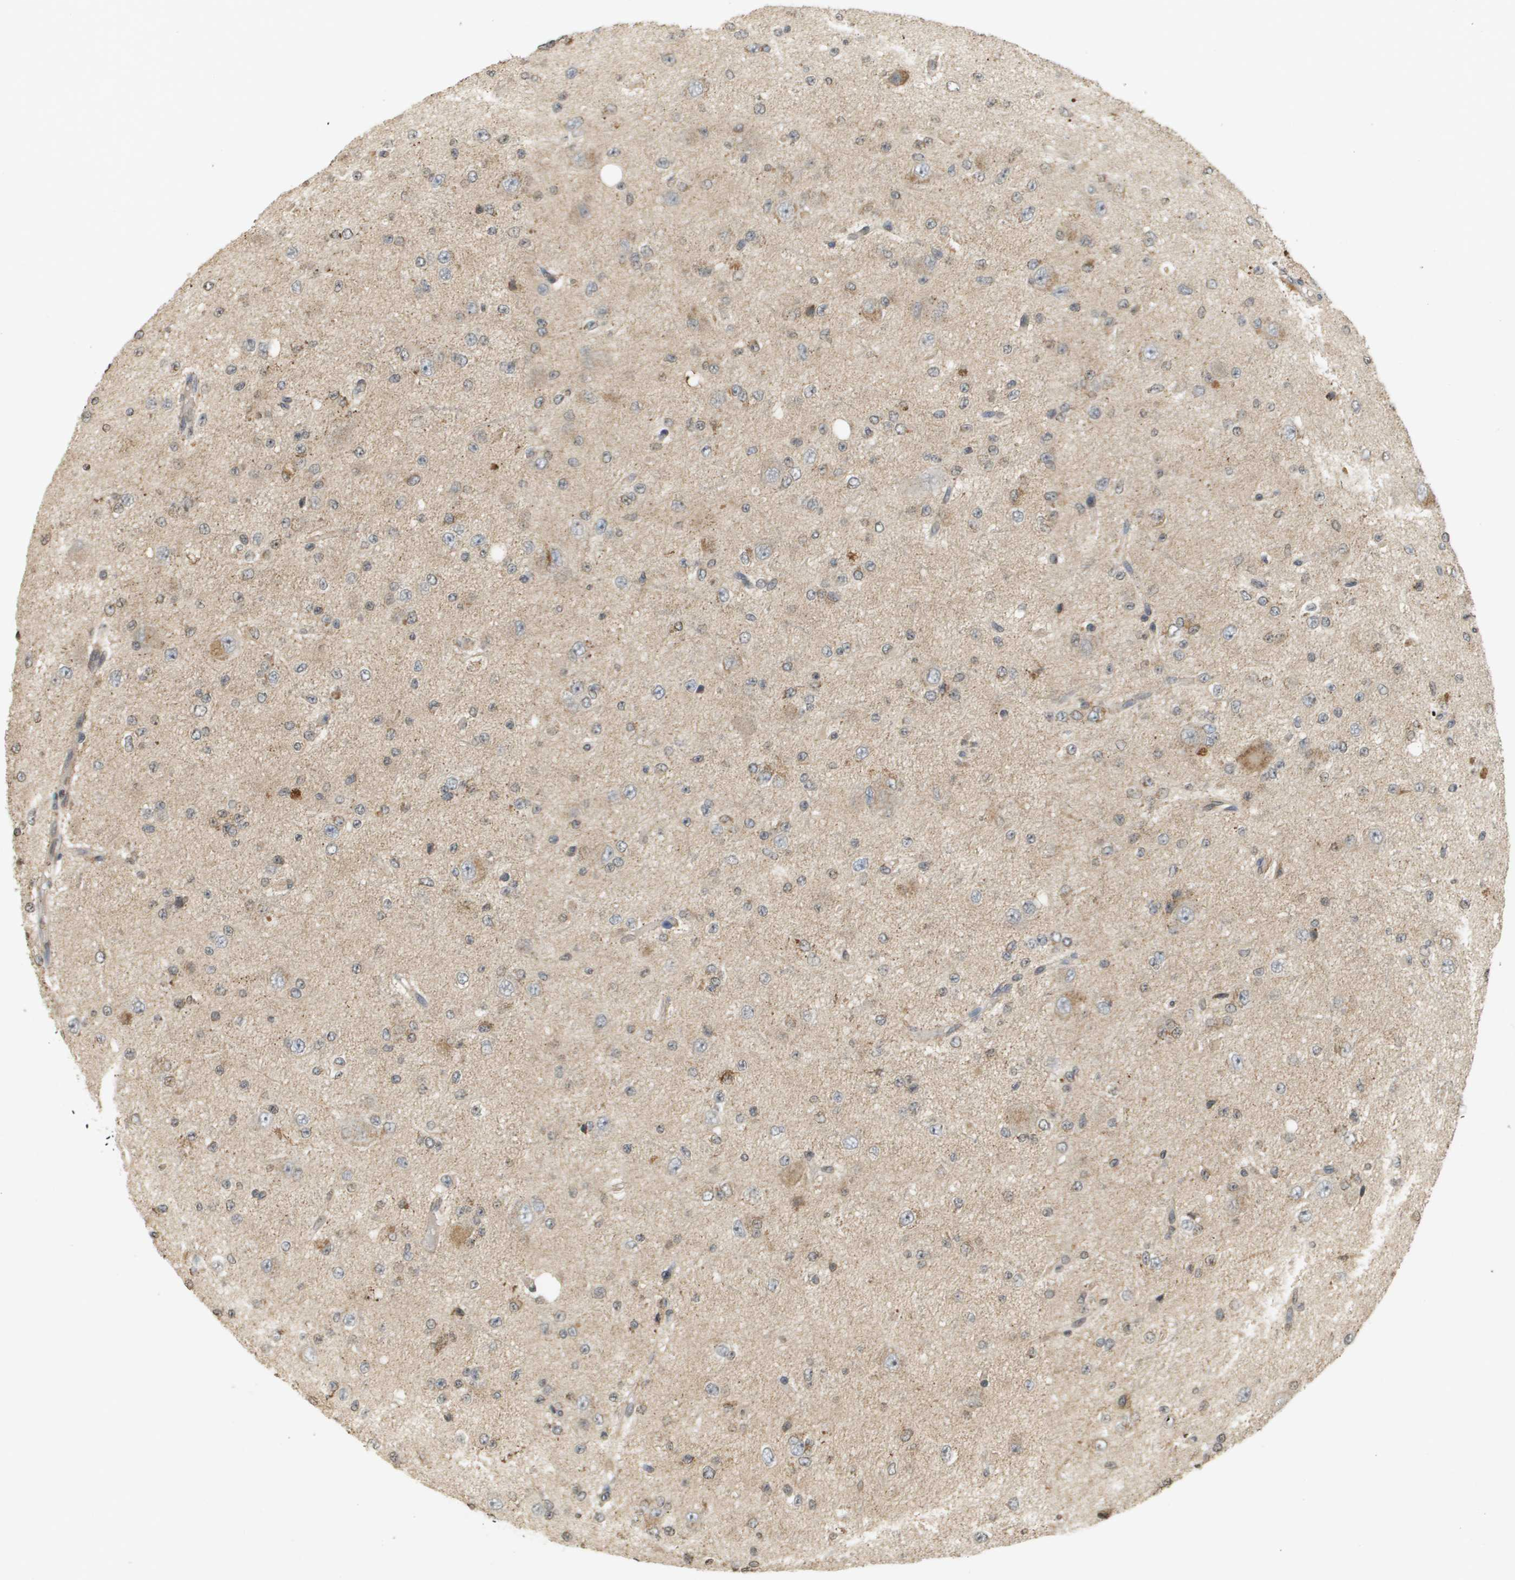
{"staining": {"intensity": "weak", "quantity": "<25%", "location": "cytoplasmic/membranous"}, "tissue": "glioma", "cell_type": "Tumor cells", "image_type": "cancer", "snomed": [{"axis": "morphology", "description": "Glioma, malignant, High grade"}, {"axis": "topography", "description": "pancreas cauda"}], "caption": "Tumor cells are negative for protein expression in human high-grade glioma (malignant).", "gene": "RAB21", "patient": {"sex": "male", "age": 60}}